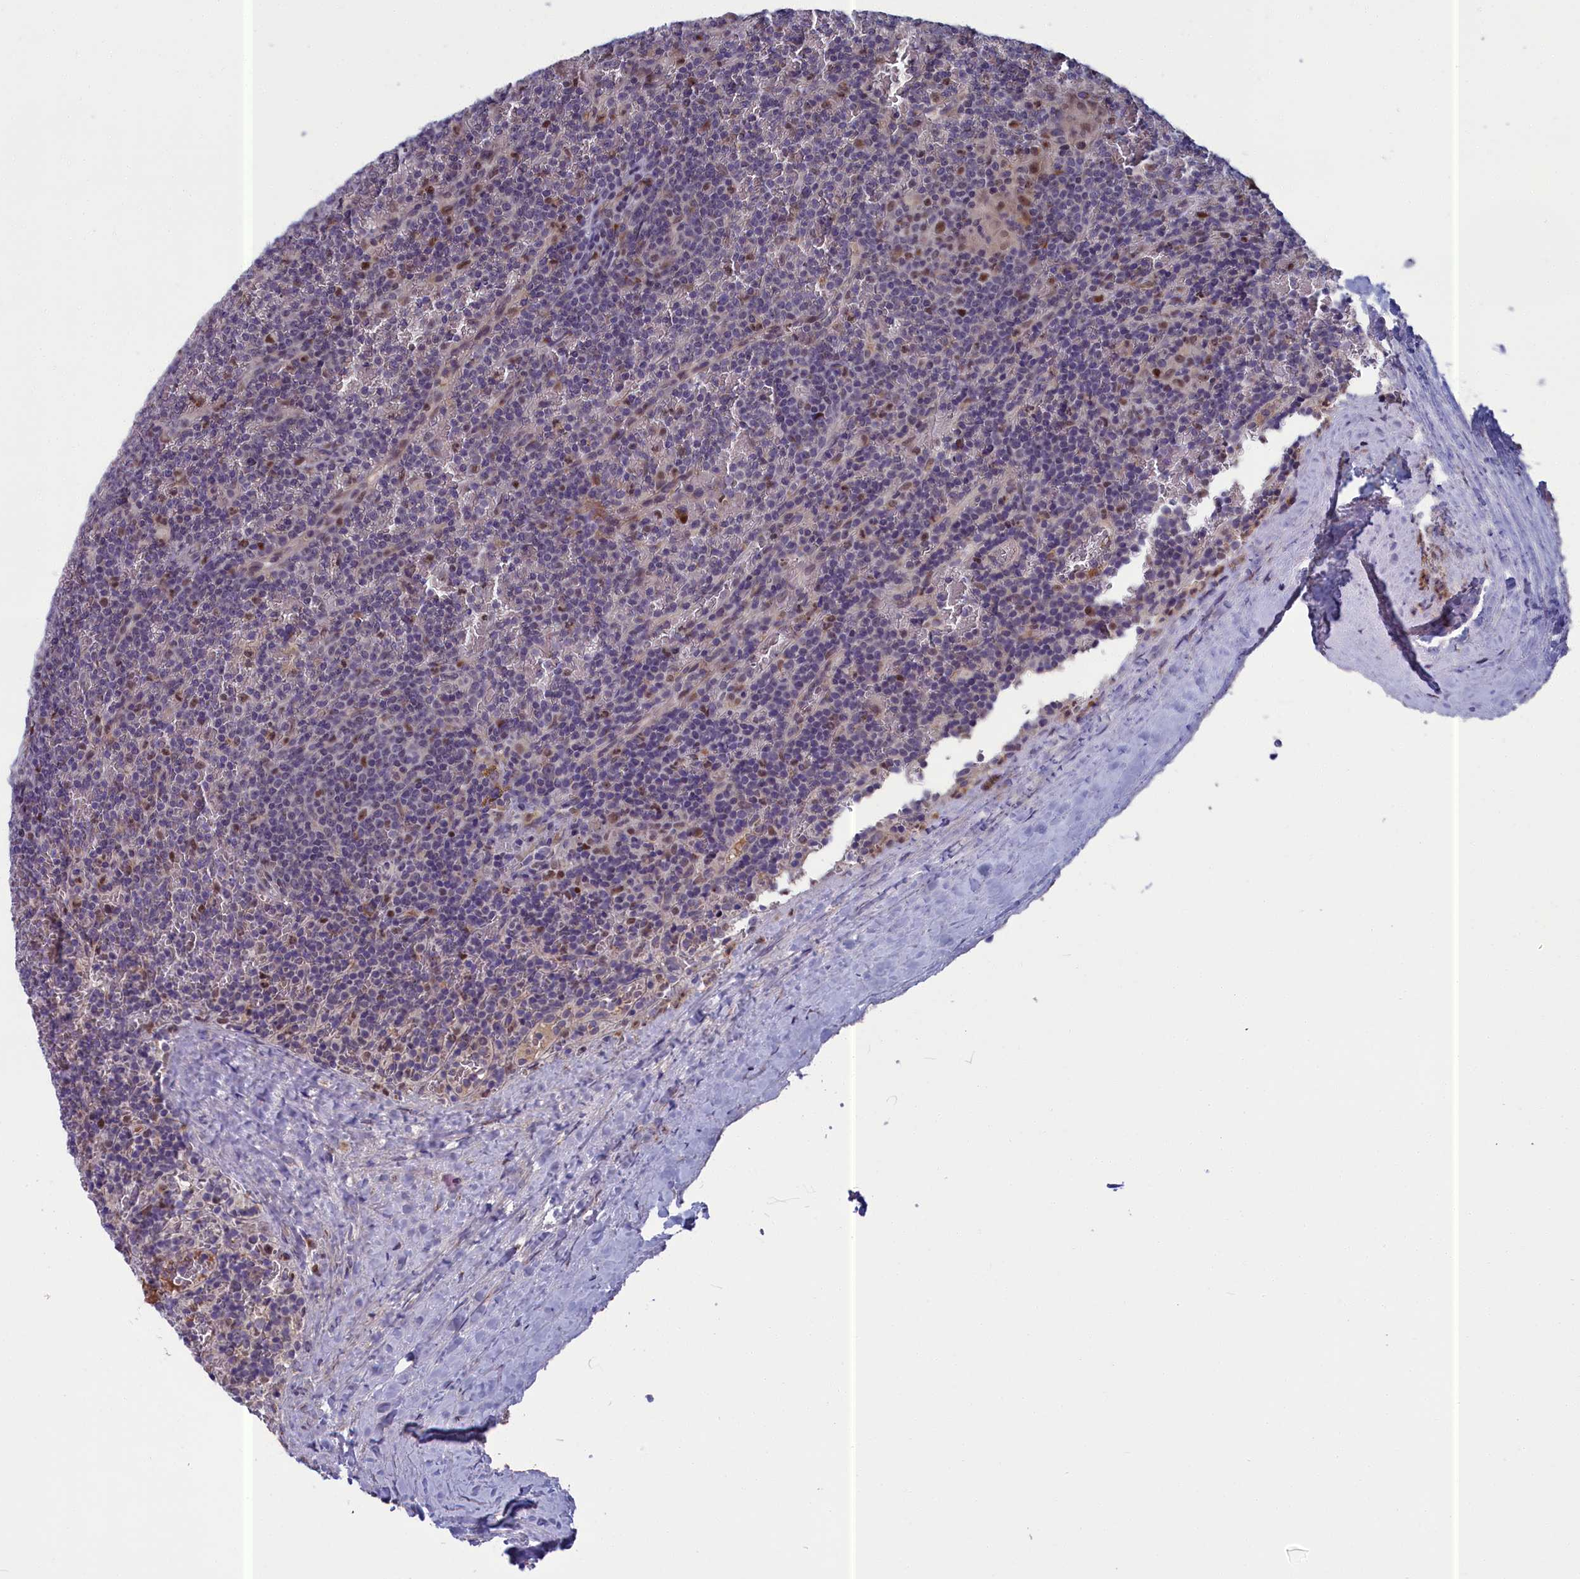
{"staining": {"intensity": "negative", "quantity": "none", "location": "none"}, "tissue": "lymphoma", "cell_type": "Tumor cells", "image_type": "cancer", "snomed": [{"axis": "morphology", "description": "Malignant lymphoma, non-Hodgkin's type, Low grade"}, {"axis": "topography", "description": "Spleen"}], "caption": "Tumor cells show no significant expression in lymphoma.", "gene": "LIG1", "patient": {"sex": "female", "age": 19}}